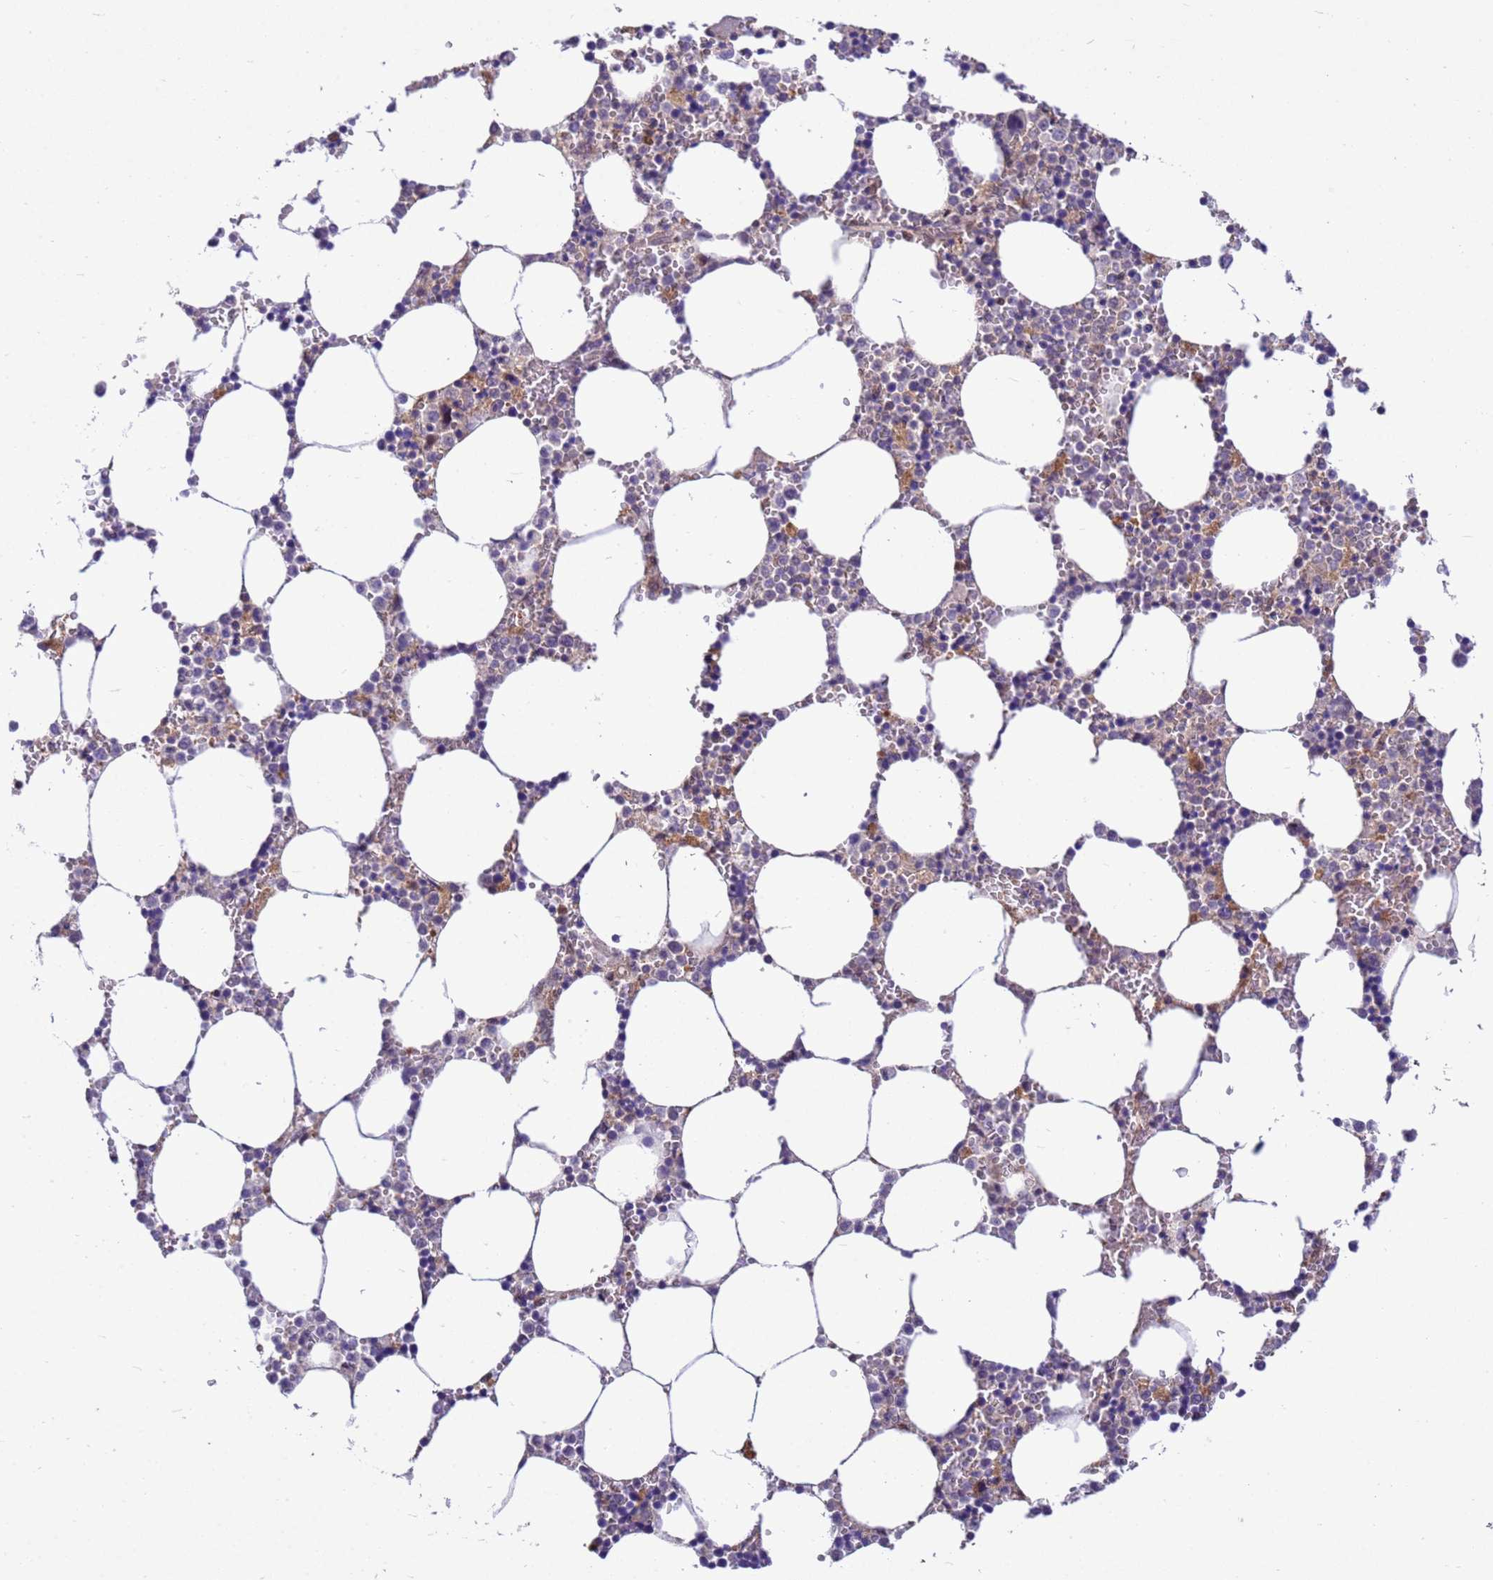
{"staining": {"intensity": "moderate", "quantity": "<25%", "location": "nuclear"}, "tissue": "bone marrow", "cell_type": "Hematopoietic cells", "image_type": "normal", "snomed": [{"axis": "morphology", "description": "Normal tissue, NOS"}, {"axis": "topography", "description": "Bone marrow"}], "caption": "The immunohistochemical stain labels moderate nuclear expression in hematopoietic cells of benign bone marrow. (brown staining indicates protein expression, while blue staining denotes nuclei).", "gene": "NPEPPS", "patient": {"sex": "female", "age": 64}}